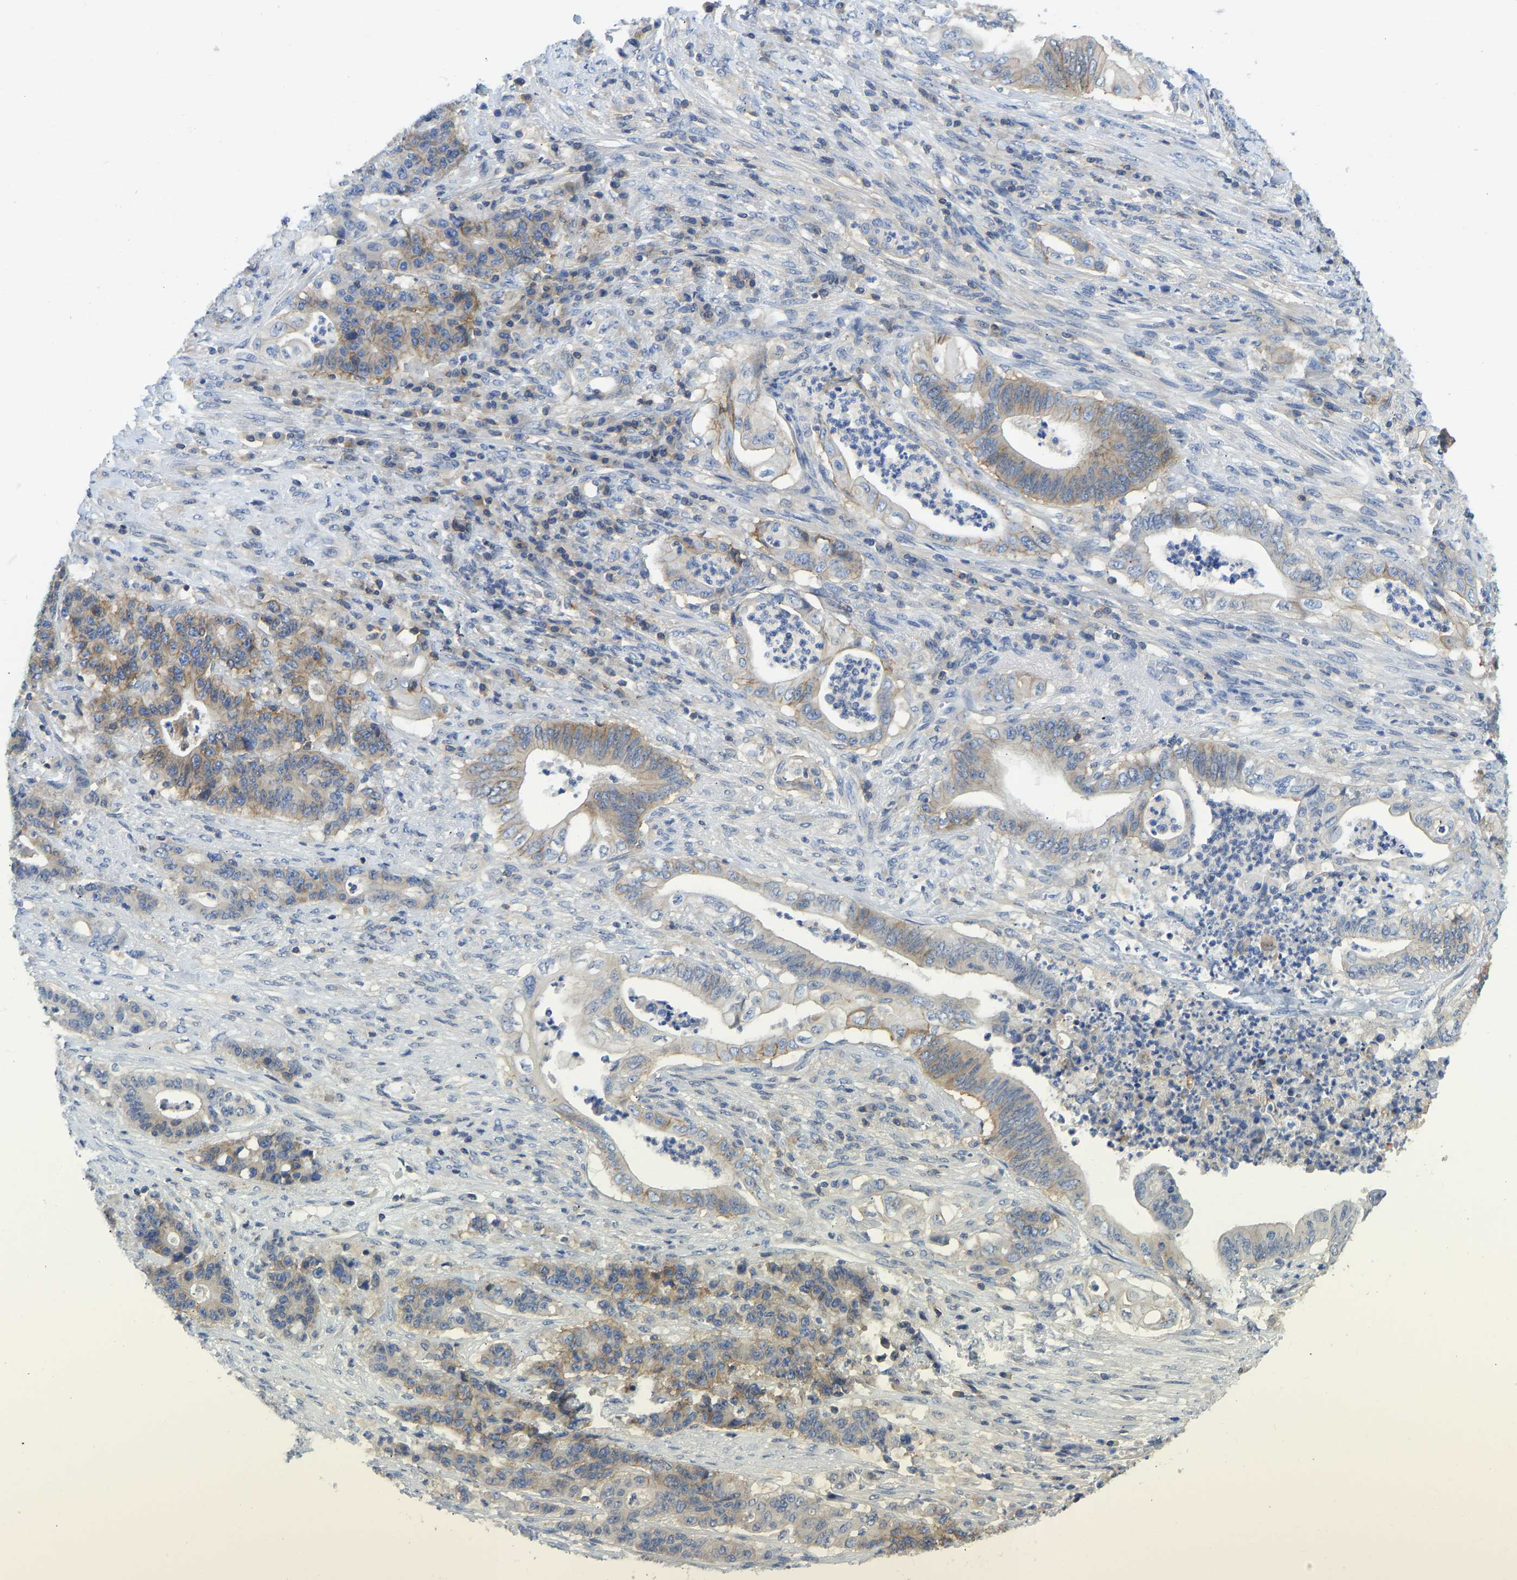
{"staining": {"intensity": "moderate", "quantity": "25%-75%", "location": "cytoplasmic/membranous"}, "tissue": "stomach cancer", "cell_type": "Tumor cells", "image_type": "cancer", "snomed": [{"axis": "morphology", "description": "Adenocarcinoma, NOS"}, {"axis": "topography", "description": "Stomach"}], "caption": "The photomicrograph demonstrates a brown stain indicating the presence of a protein in the cytoplasmic/membranous of tumor cells in stomach cancer.", "gene": "NDRG3", "patient": {"sex": "female", "age": 73}}